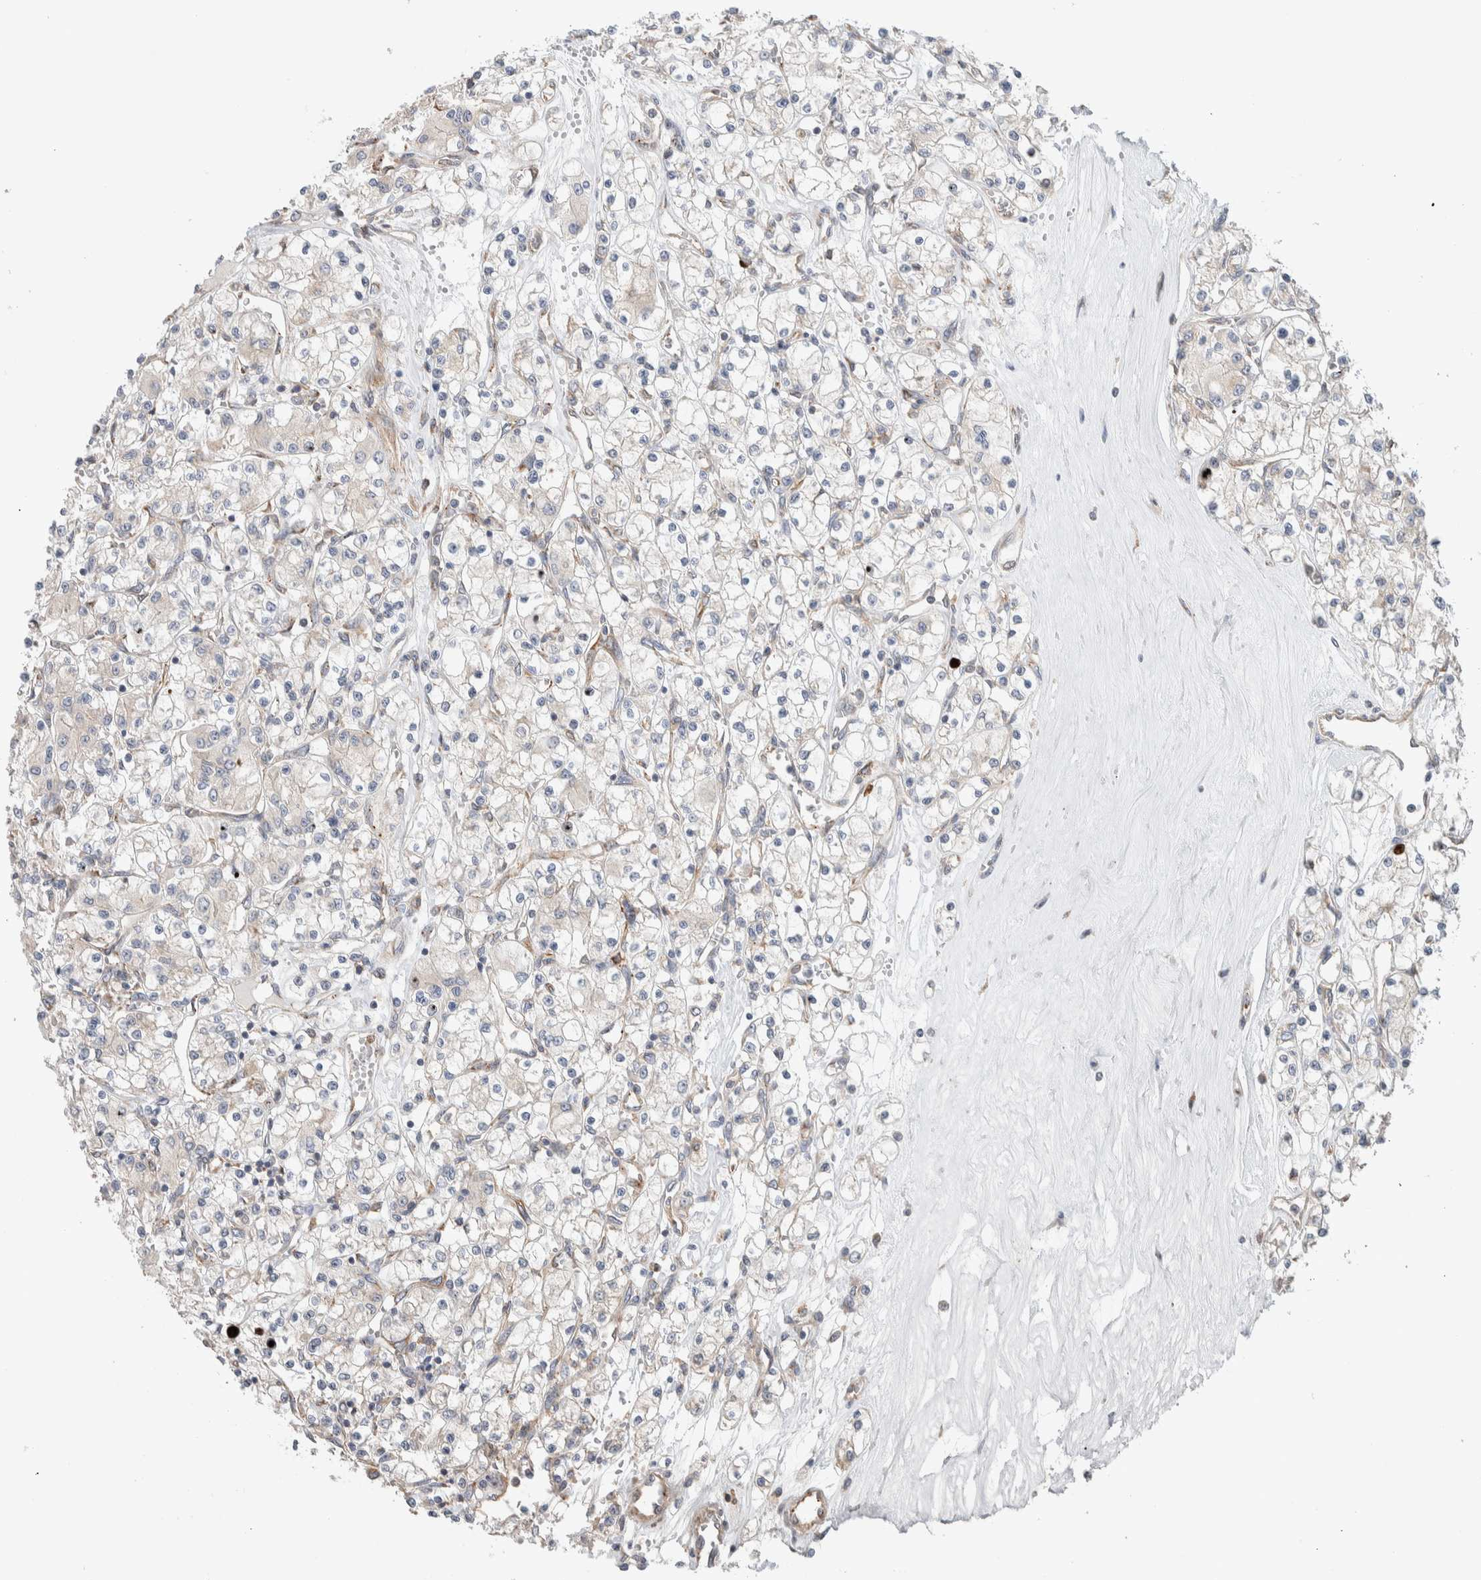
{"staining": {"intensity": "negative", "quantity": "none", "location": "none"}, "tissue": "renal cancer", "cell_type": "Tumor cells", "image_type": "cancer", "snomed": [{"axis": "morphology", "description": "Adenocarcinoma, NOS"}, {"axis": "topography", "description": "Kidney"}], "caption": "Adenocarcinoma (renal) was stained to show a protein in brown. There is no significant expression in tumor cells.", "gene": "ADCY8", "patient": {"sex": "female", "age": 59}}